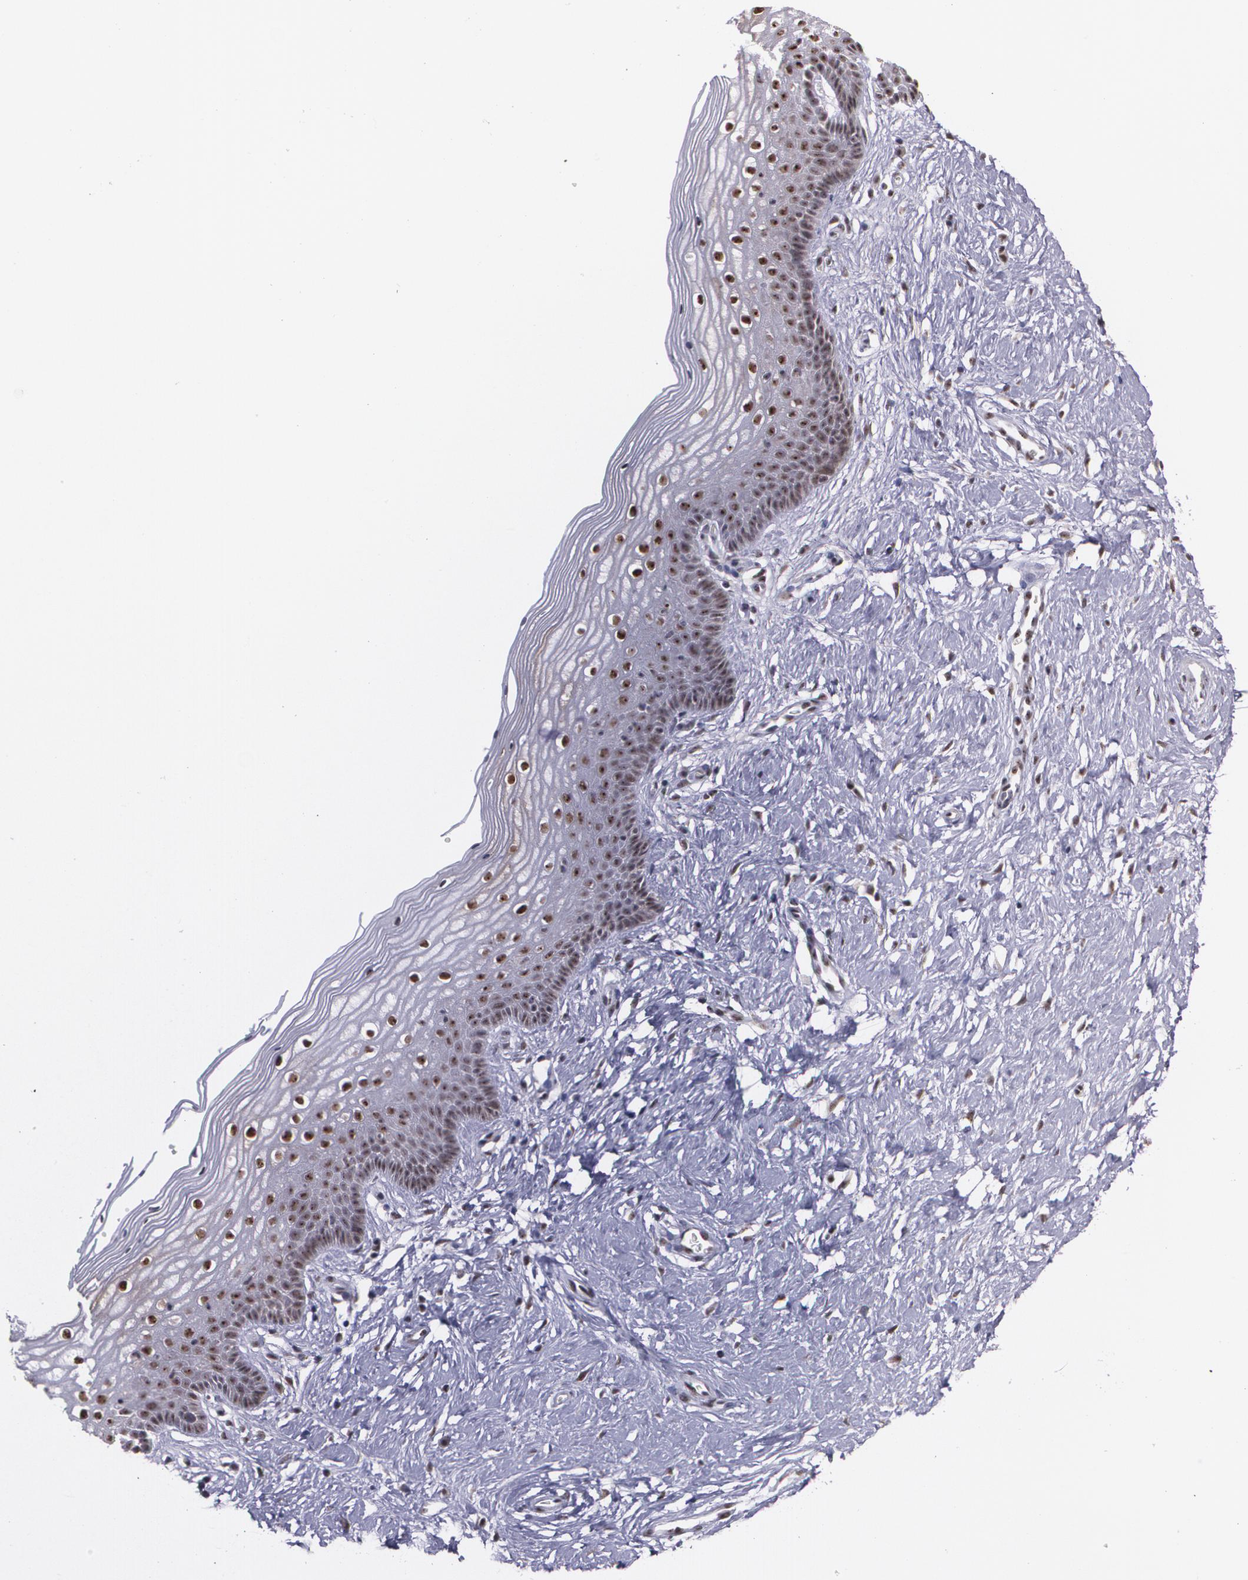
{"staining": {"intensity": "moderate", "quantity": ">75%", "location": "nuclear"}, "tissue": "vagina", "cell_type": "Squamous epithelial cells", "image_type": "normal", "snomed": [{"axis": "morphology", "description": "Normal tissue, NOS"}, {"axis": "topography", "description": "Vagina"}], "caption": "Squamous epithelial cells demonstrate moderate nuclear expression in about >75% of cells in normal vagina. The staining was performed using DAB (3,3'-diaminobenzidine) to visualize the protein expression in brown, while the nuclei were stained in blue with hematoxylin (Magnification: 20x).", "gene": "C6orf15", "patient": {"sex": "female", "age": 46}}